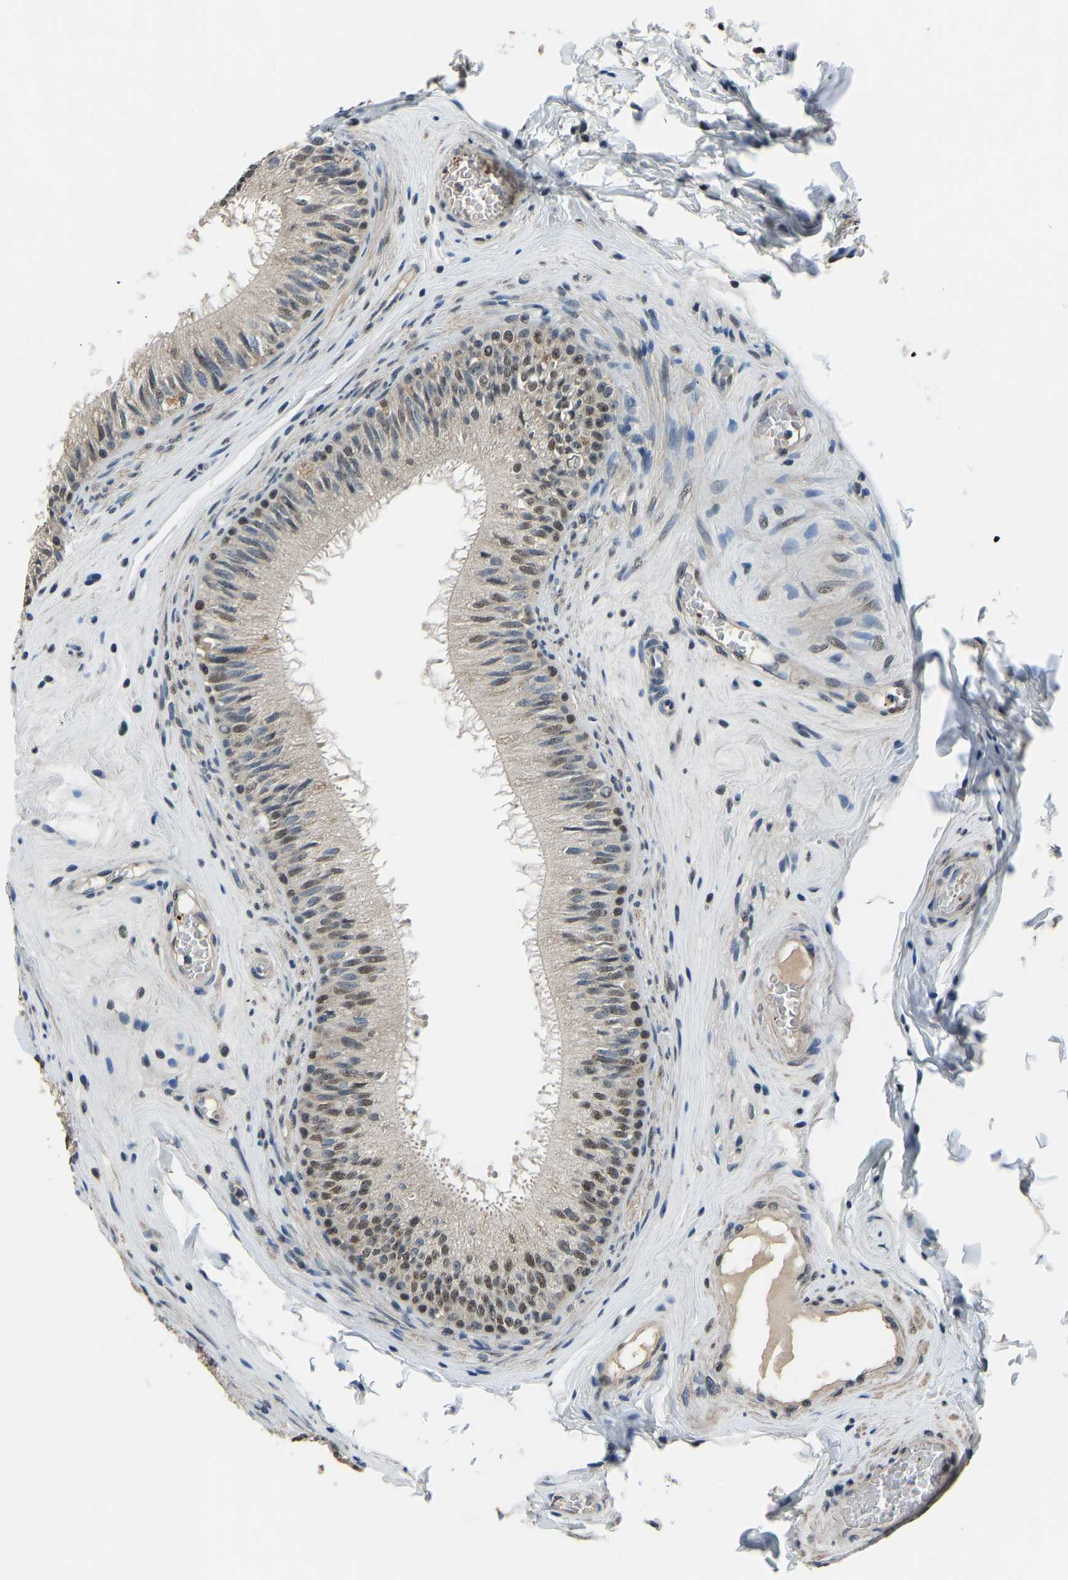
{"staining": {"intensity": "weak", "quantity": "25%-75%", "location": "cytoplasmic/membranous,nuclear"}, "tissue": "epididymis", "cell_type": "Glandular cells", "image_type": "normal", "snomed": [{"axis": "morphology", "description": "Normal tissue, NOS"}, {"axis": "topography", "description": "Testis"}, {"axis": "topography", "description": "Epididymis"}], "caption": "A low amount of weak cytoplasmic/membranous,nuclear positivity is identified in about 25%-75% of glandular cells in unremarkable epididymis. (brown staining indicates protein expression, while blue staining denotes nuclei).", "gene": "FOS", "patient": {"sex": "male", "age": 36}}